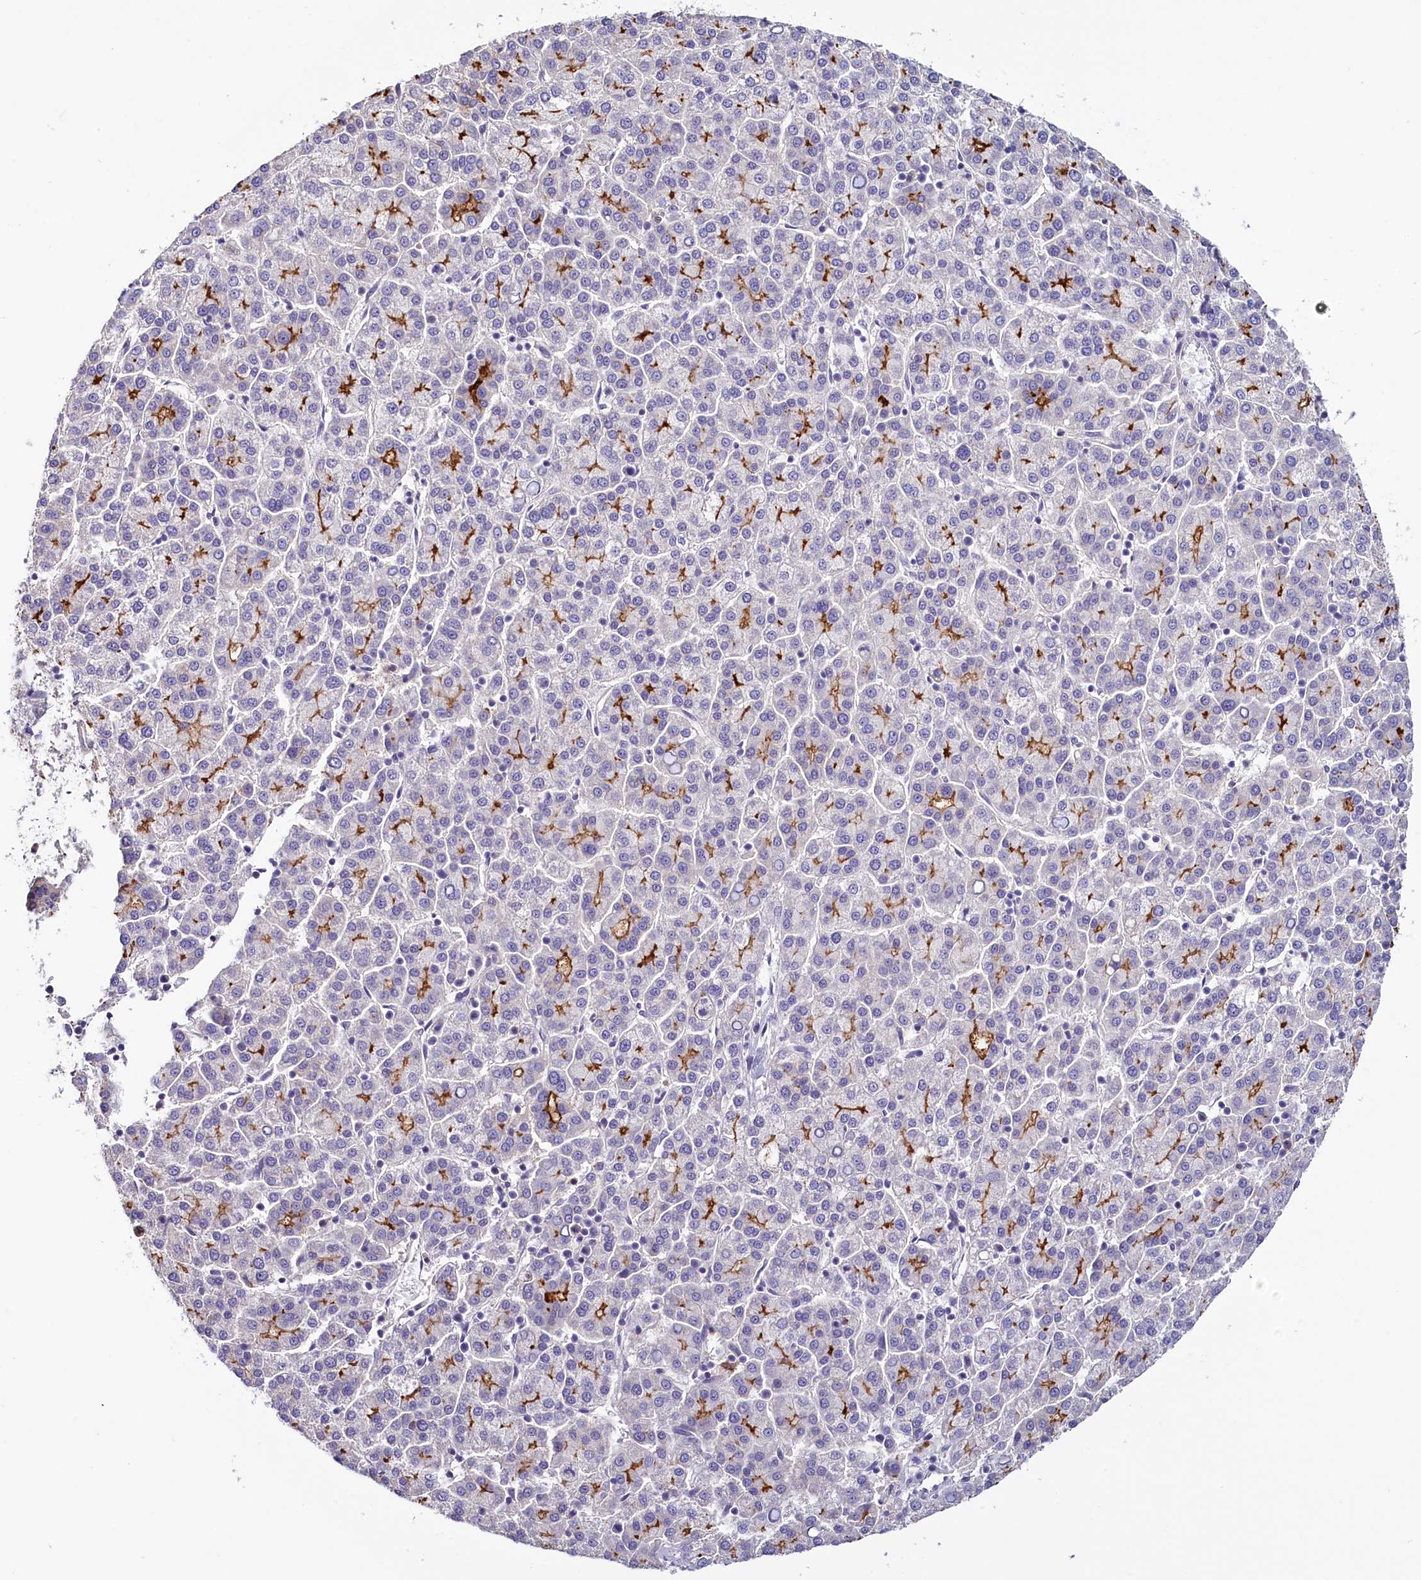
{"staining": {"intensity": "strong", "quantity": "<25%", "location": "cytoplasmic/membranous"}, "tissue": "liver cancer", "cell_type": "Tumor cells", "image_type": "cancer", "snomed": [{"axis": "morphology", "description": "Carcinoma, Hepatocellular, NOS"}, {"axis": "topography", "description": "Liver"}], "caption": "High-magnification brightfield microscopy of hepatocellular carcinoma (liver) stained with DAB (3,3'-diaminobenzidine) (brown) and counterstained with hematoxylin (blue). tumor cells exhibit strong cytoplasmic/membranous positivity is seen in about<25% of cells.", "gene": "PDE6D", "patient": {"sex": "female", "age": 58}}